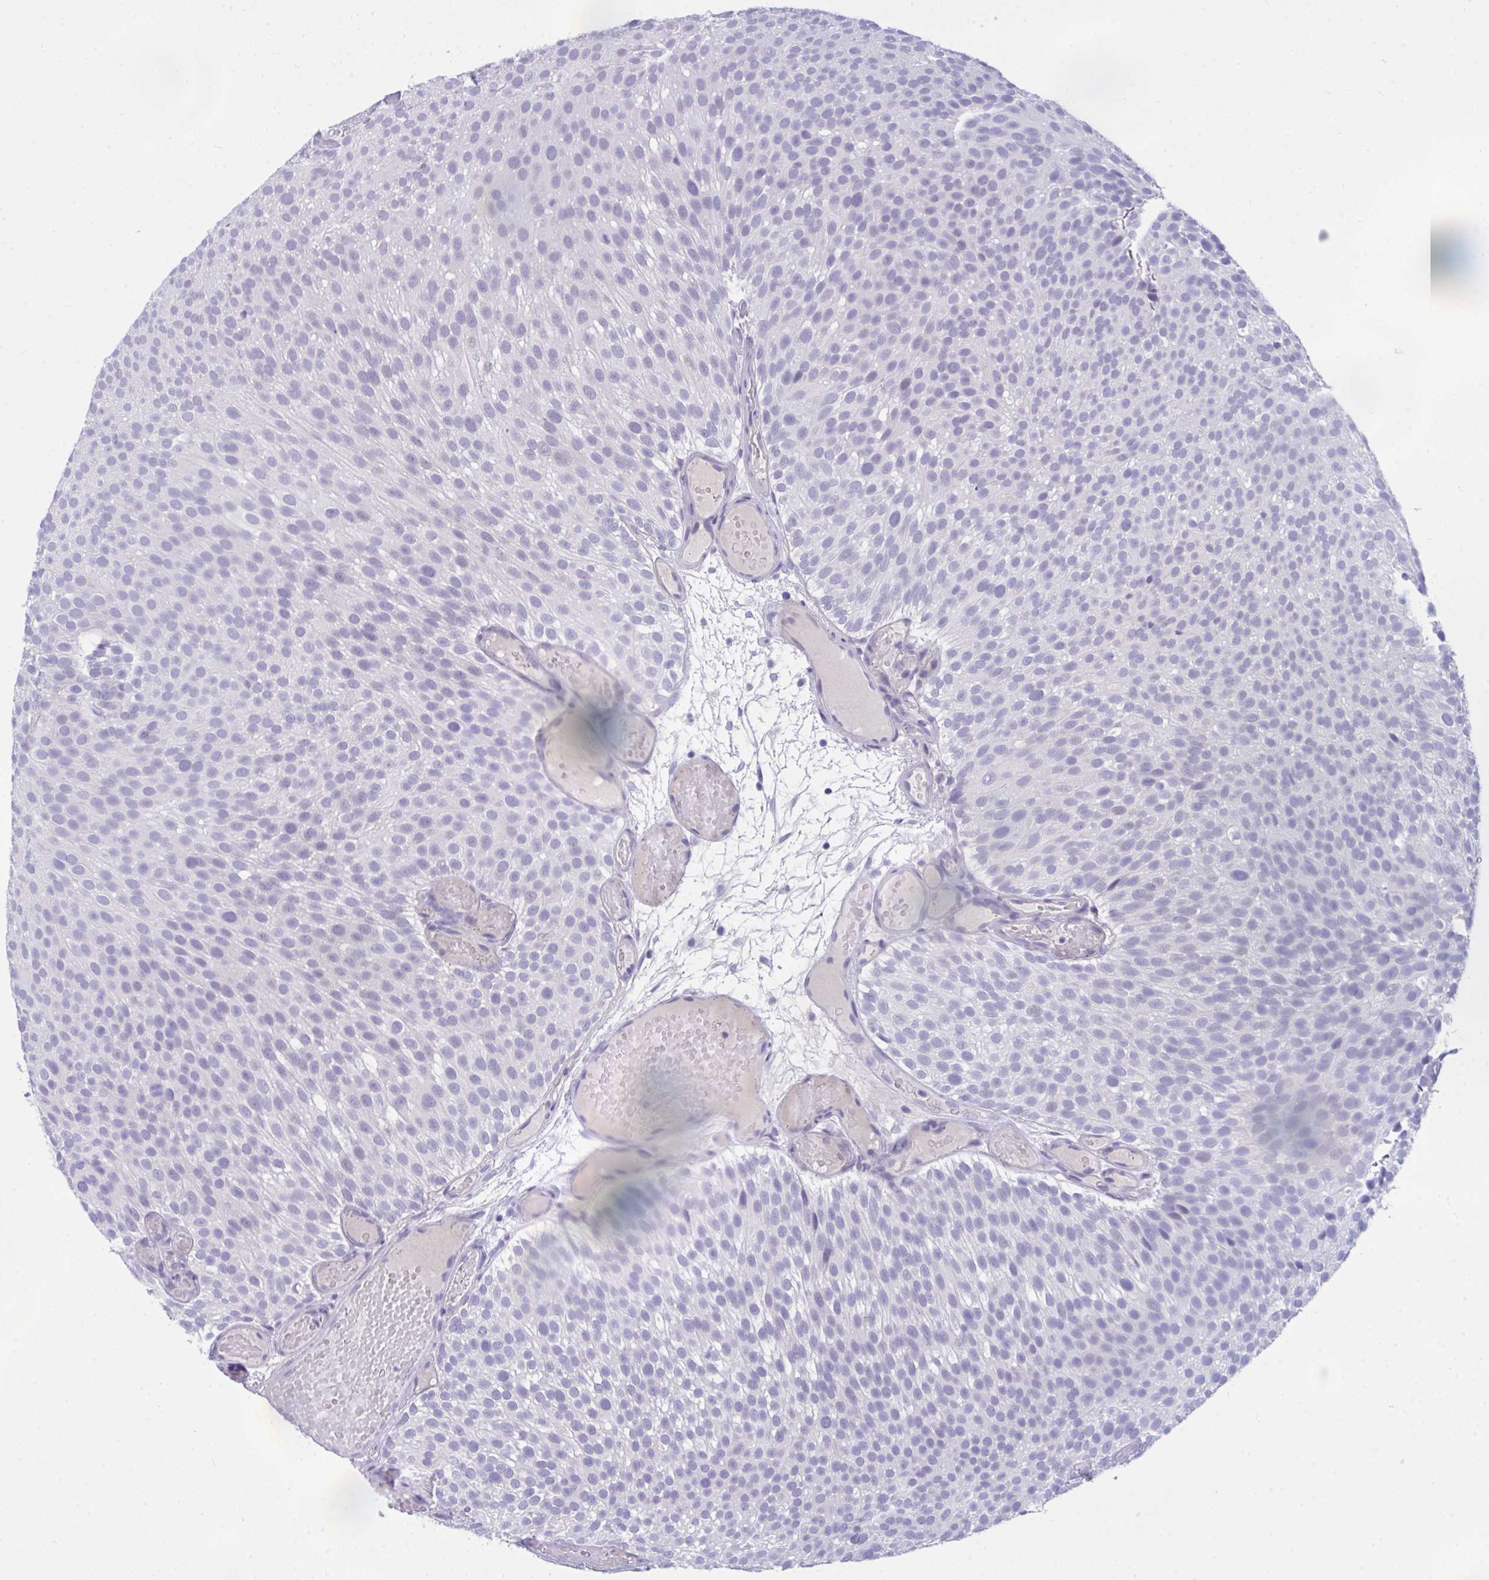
{"staining": {"intensity": "negative", "quantity": "none", "location": "none"}, "tissue": "urothelial cancer", "cell_type": "Tumor cells", "image_type": "cancer", "snomed": [{"axis": "morphology", "description": "Urothelial carcinoma, Low grade"}, {"axis": "topography", "description": "Urinary bladder"}], "caption": "There is no significant positivity in tumor cells of urothelial carcinoma (low-grade).", "gene": "PIGZ", "patient": {"sex": "male", "age": 78}}